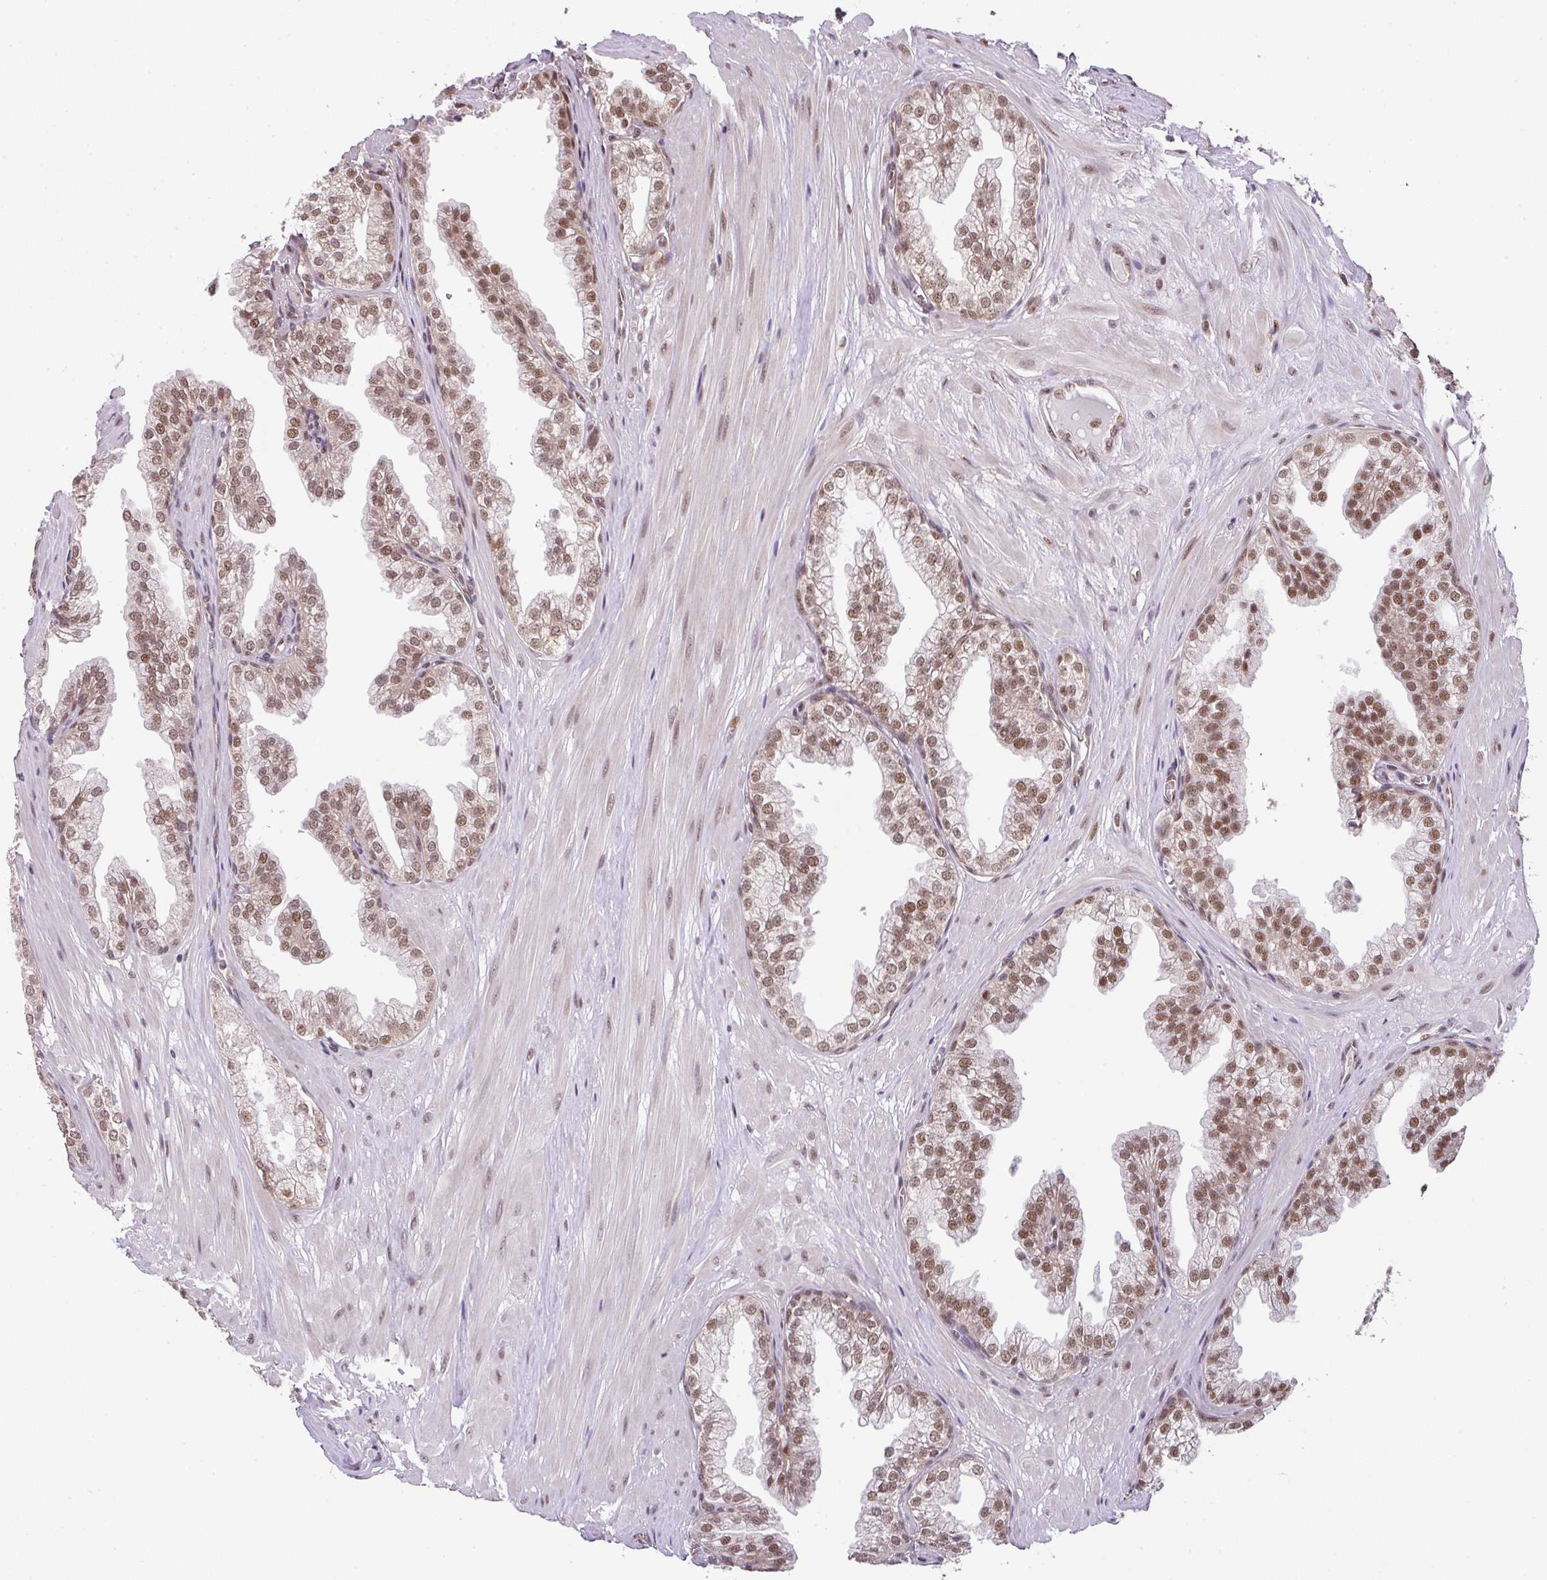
{"staining": {"intensity": "moderate", "quantity": ">75%", "location": "nuclear"}, "tissue": "prostate", "cell_type": "Glandular cells", "image_type": "normal", "snomed": [{"axis": "morphology", "description": "Normal tissue, NOS"}, {"axis": "topography", "description": "Prostate"}, {"axis": "topography", "description": "Peripheral nerve tissue"}], "caption": "Human prostate stained for a protein (brown) reveals moderate nuclear positive staining in approximately >75% of glandular cells.", "gene": "PLK1", "patient": {"sex": "male", "age": 55}}